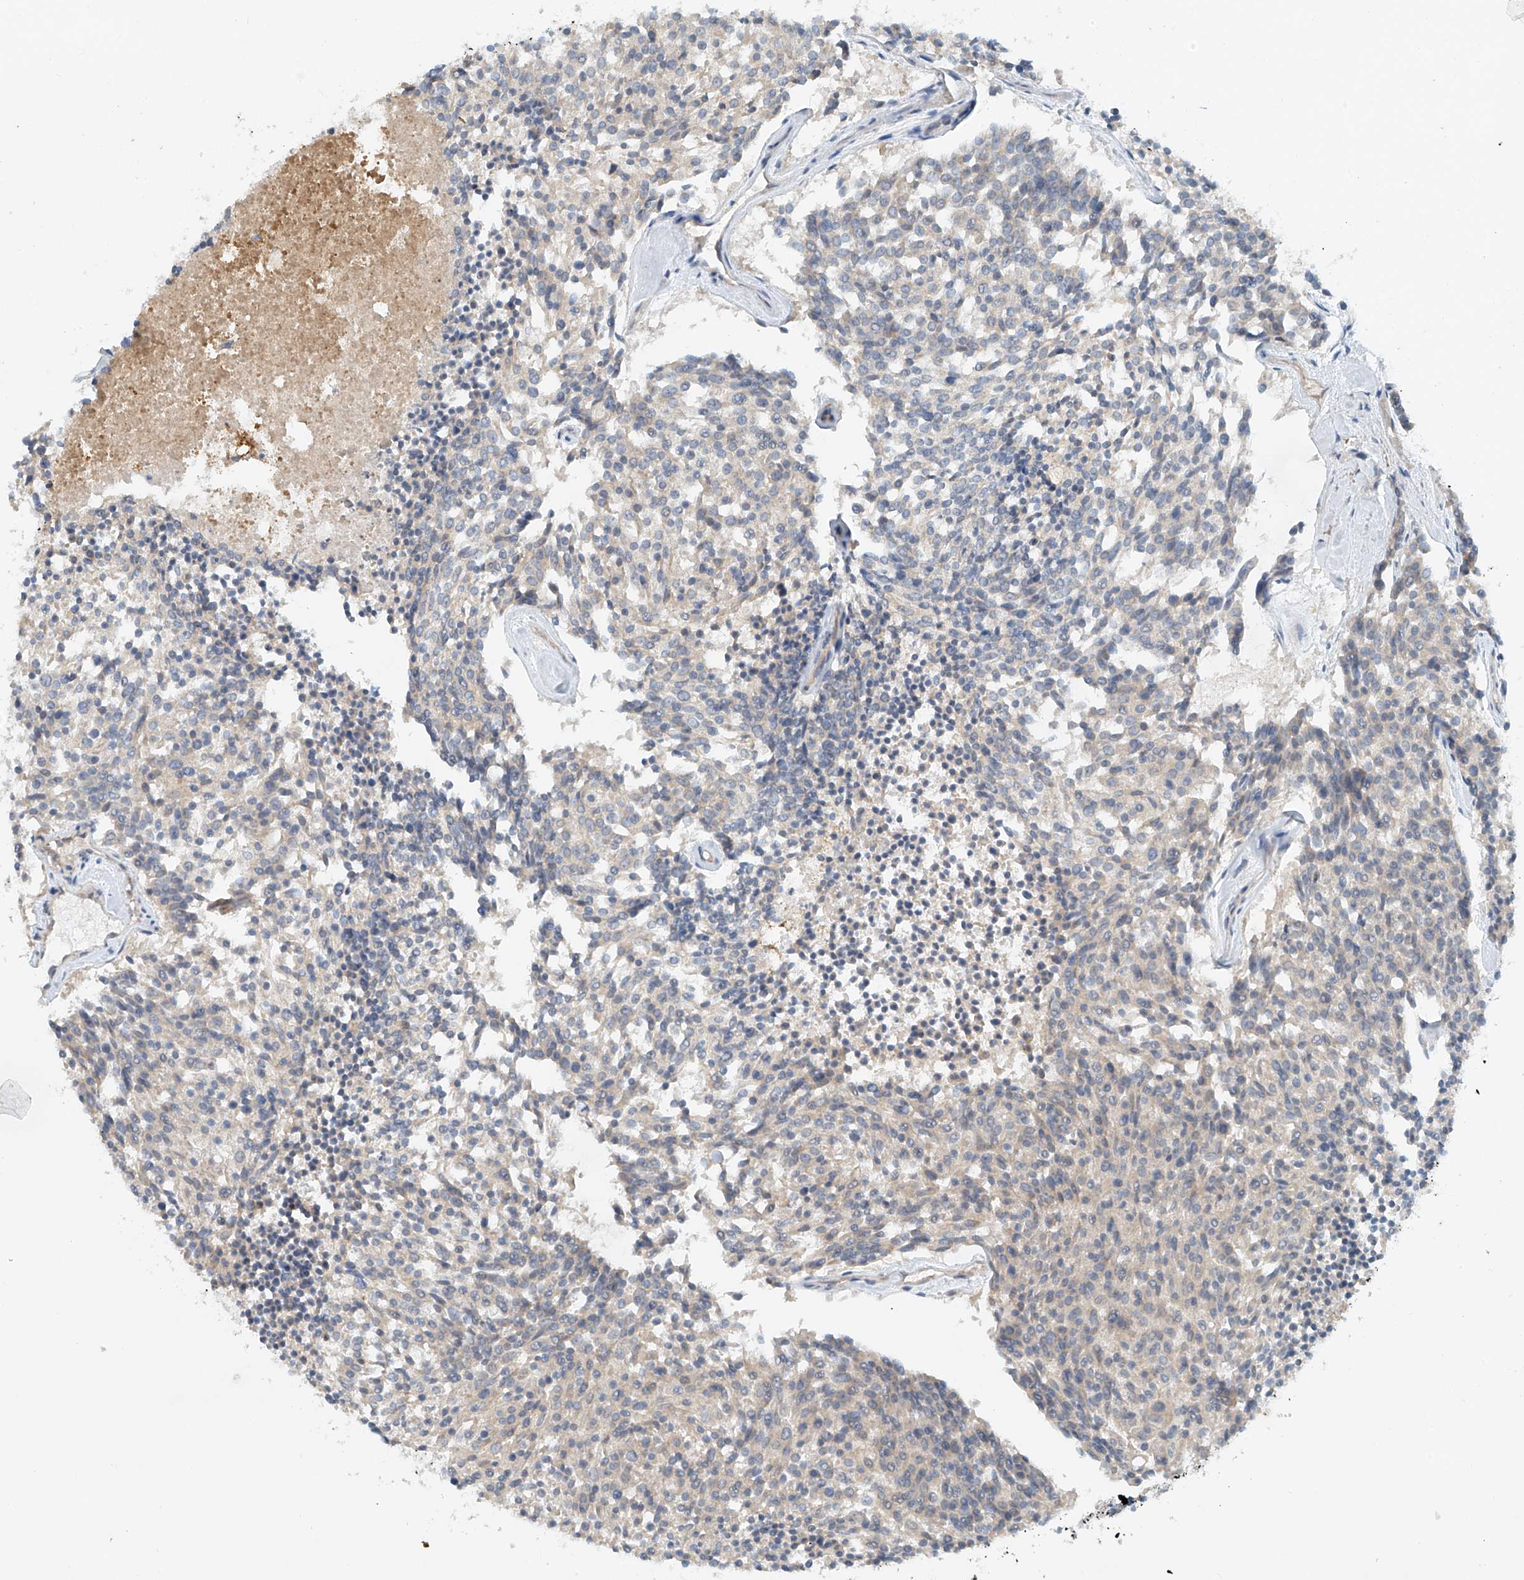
{"staining": {"intensity": "weak", "quantity": "<25%", "location": "cytoplasmic/membranous"}, "tissue": "carcinoid", "cell_type": "Tumor cells", "image_type": "cancer", "snomed": [{"axis": "morphology", "description": "Carcinoid, malignant, NOS"}, {"axis": "topography", "description": "Pancreas"}], "caption": "Human carcinoid (malignant) stained for a protein using immunohistochemistry (IHC) reveals no positivity in tumor cells.", "gene": "LYRM9", "patient": {"sex": "female", "age": 54}}